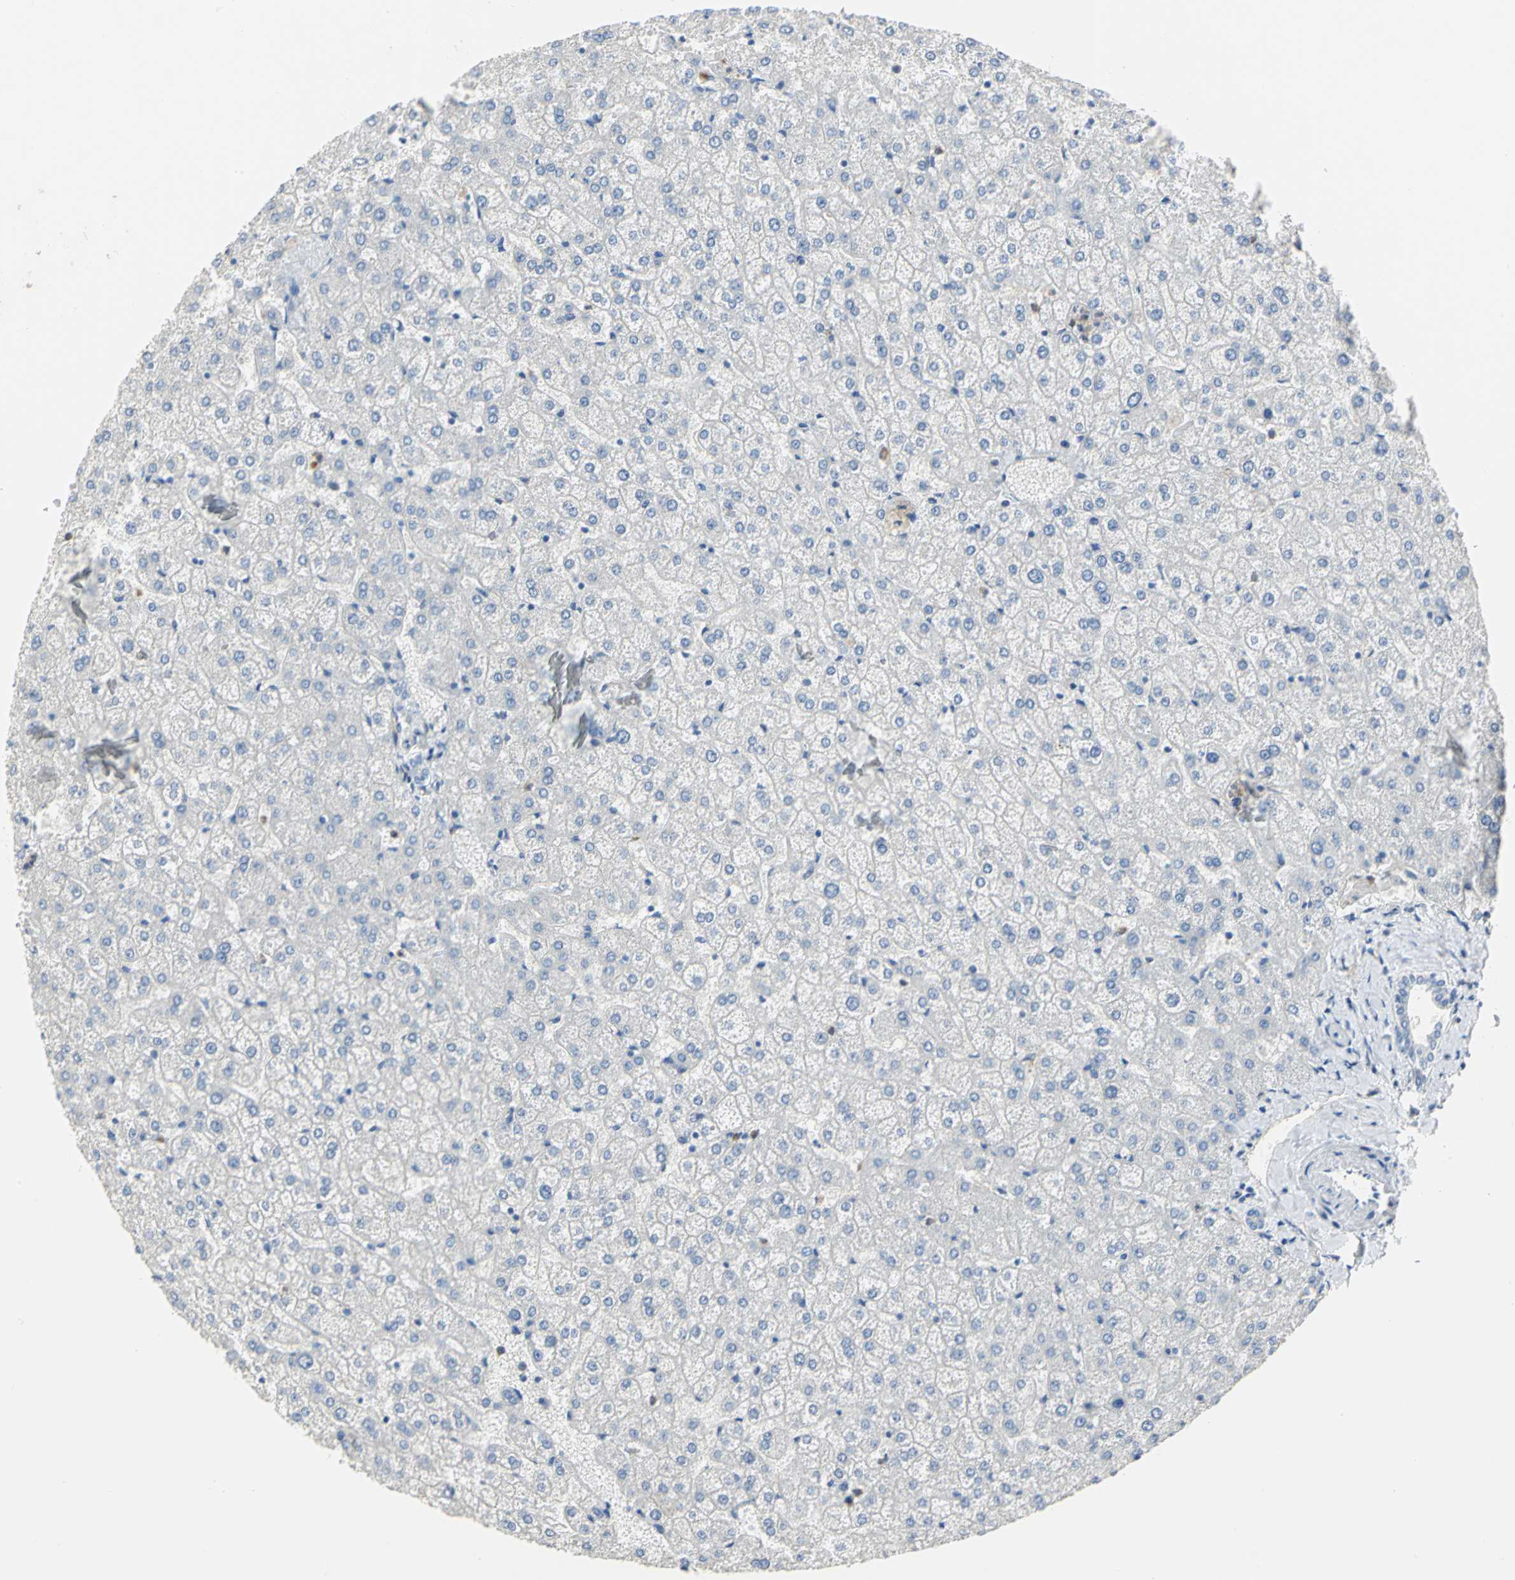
{"staining": {"intensity": "negative", "quantity": "none", "location": "none"}, "tissue": "liver", "cell_type": "Cholangiocytes", "image_type": "normal", "snomed": [{"axis": "morphology", "description": "Normal tissue, NOS"}, {"axis": "topography", "description": "Liver"}], "caption": "Cholangiocytes show no significant protein positivity in benign liver.", "gene": "DLGAP5", "patient": {"sex": "female", "age": 32}}